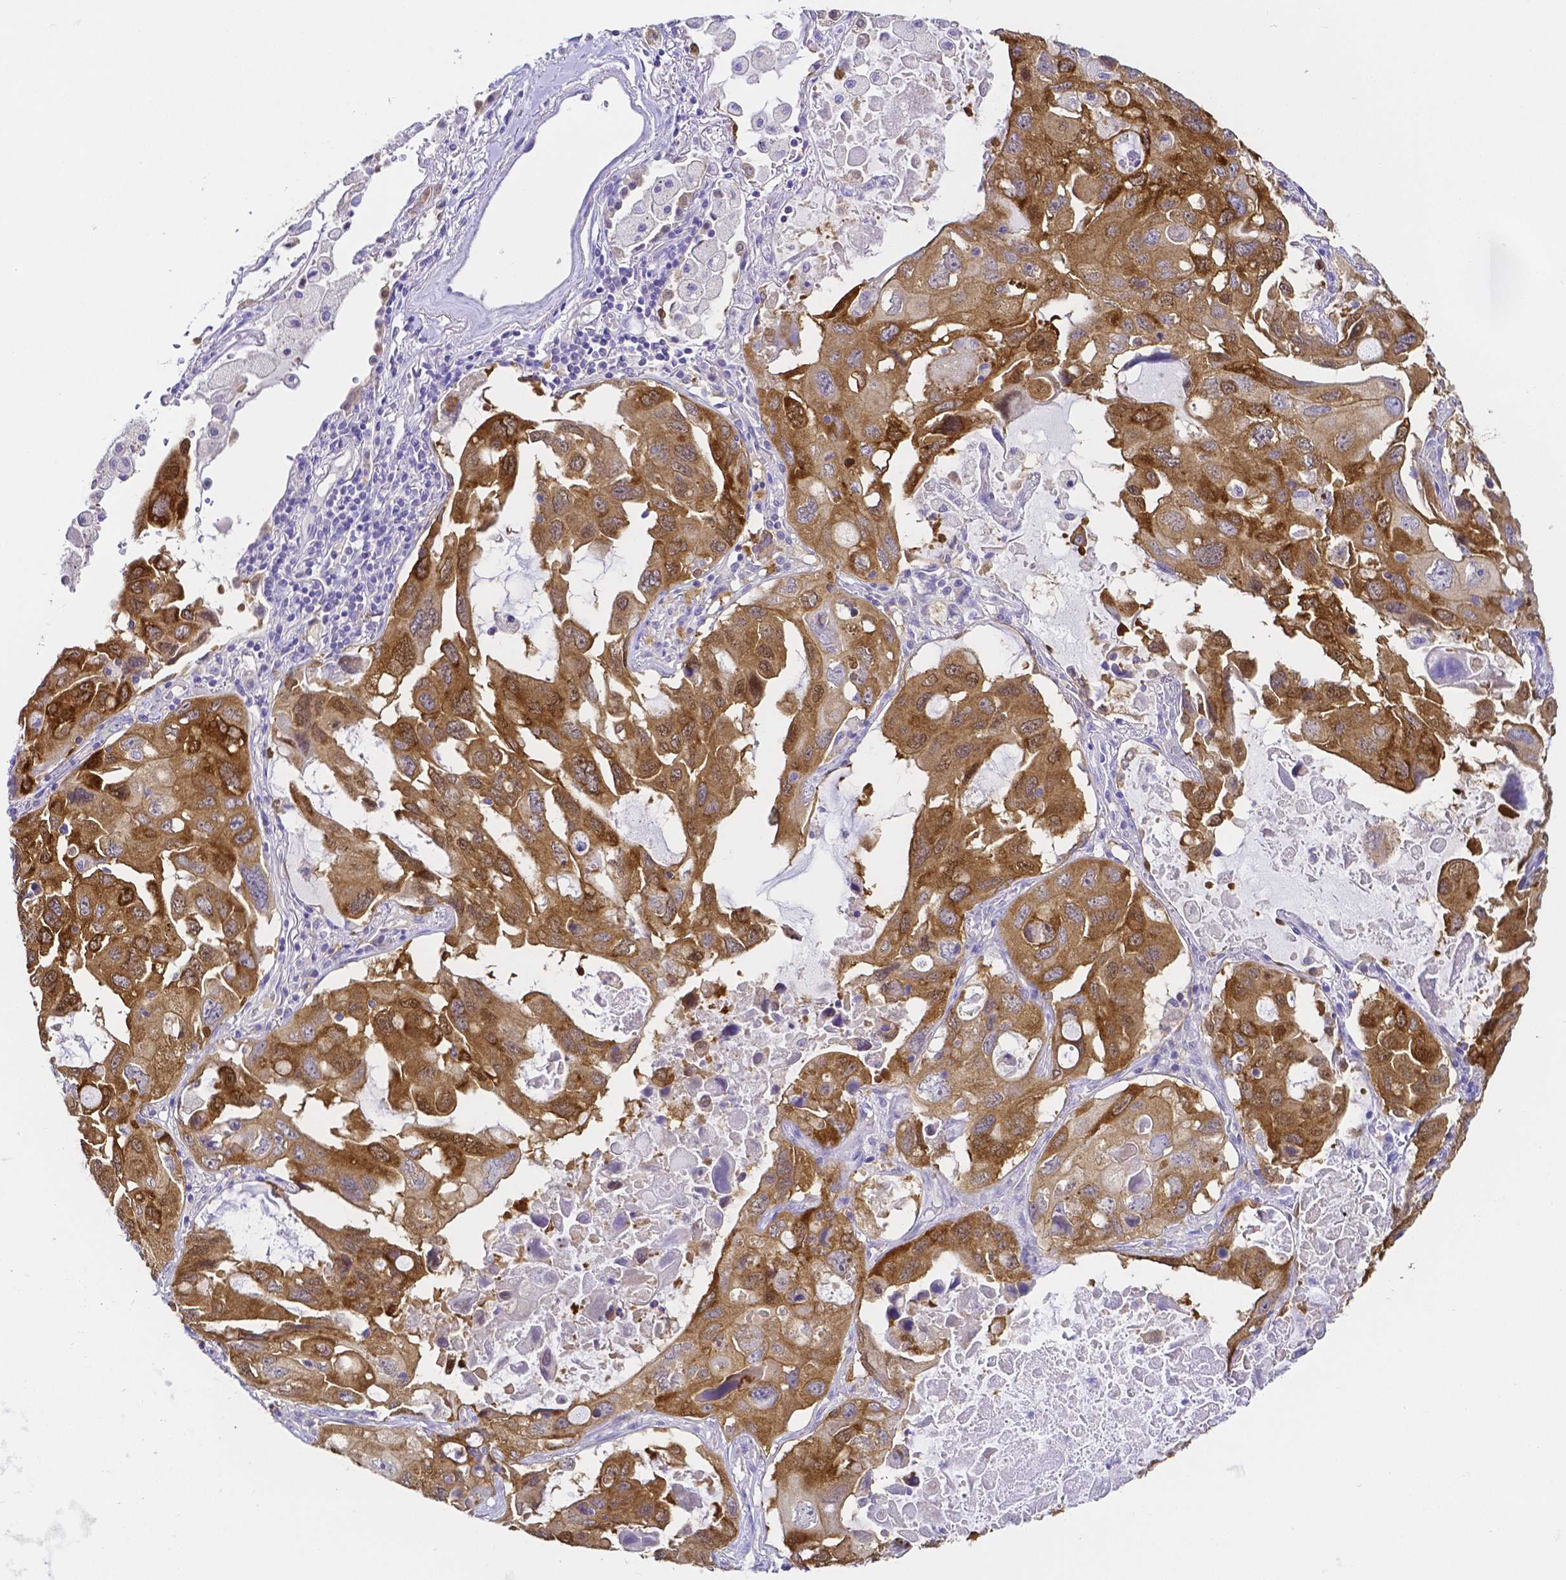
{"staining": {"intensity": "moderate", "quantity": ">75%", "location": "cytoplasmic/membranous"}, "tissue": "lung cancer", "cell_type": "Tumor cells", "image_type": "cancer", "snomed": [{"axis": "morphology", "description": "Squamous cell carcinoma, NOS"}, {"axis": "topography", "description": "Lung"}], "caption": "This is a micrograph of immunohistochemistry staining of lung cancer, which shows moderate staining in the cytoplasmic/membranous of tumor cells.", "gene": "PKP3", "patient": {"sex": "female", "age": 73}}